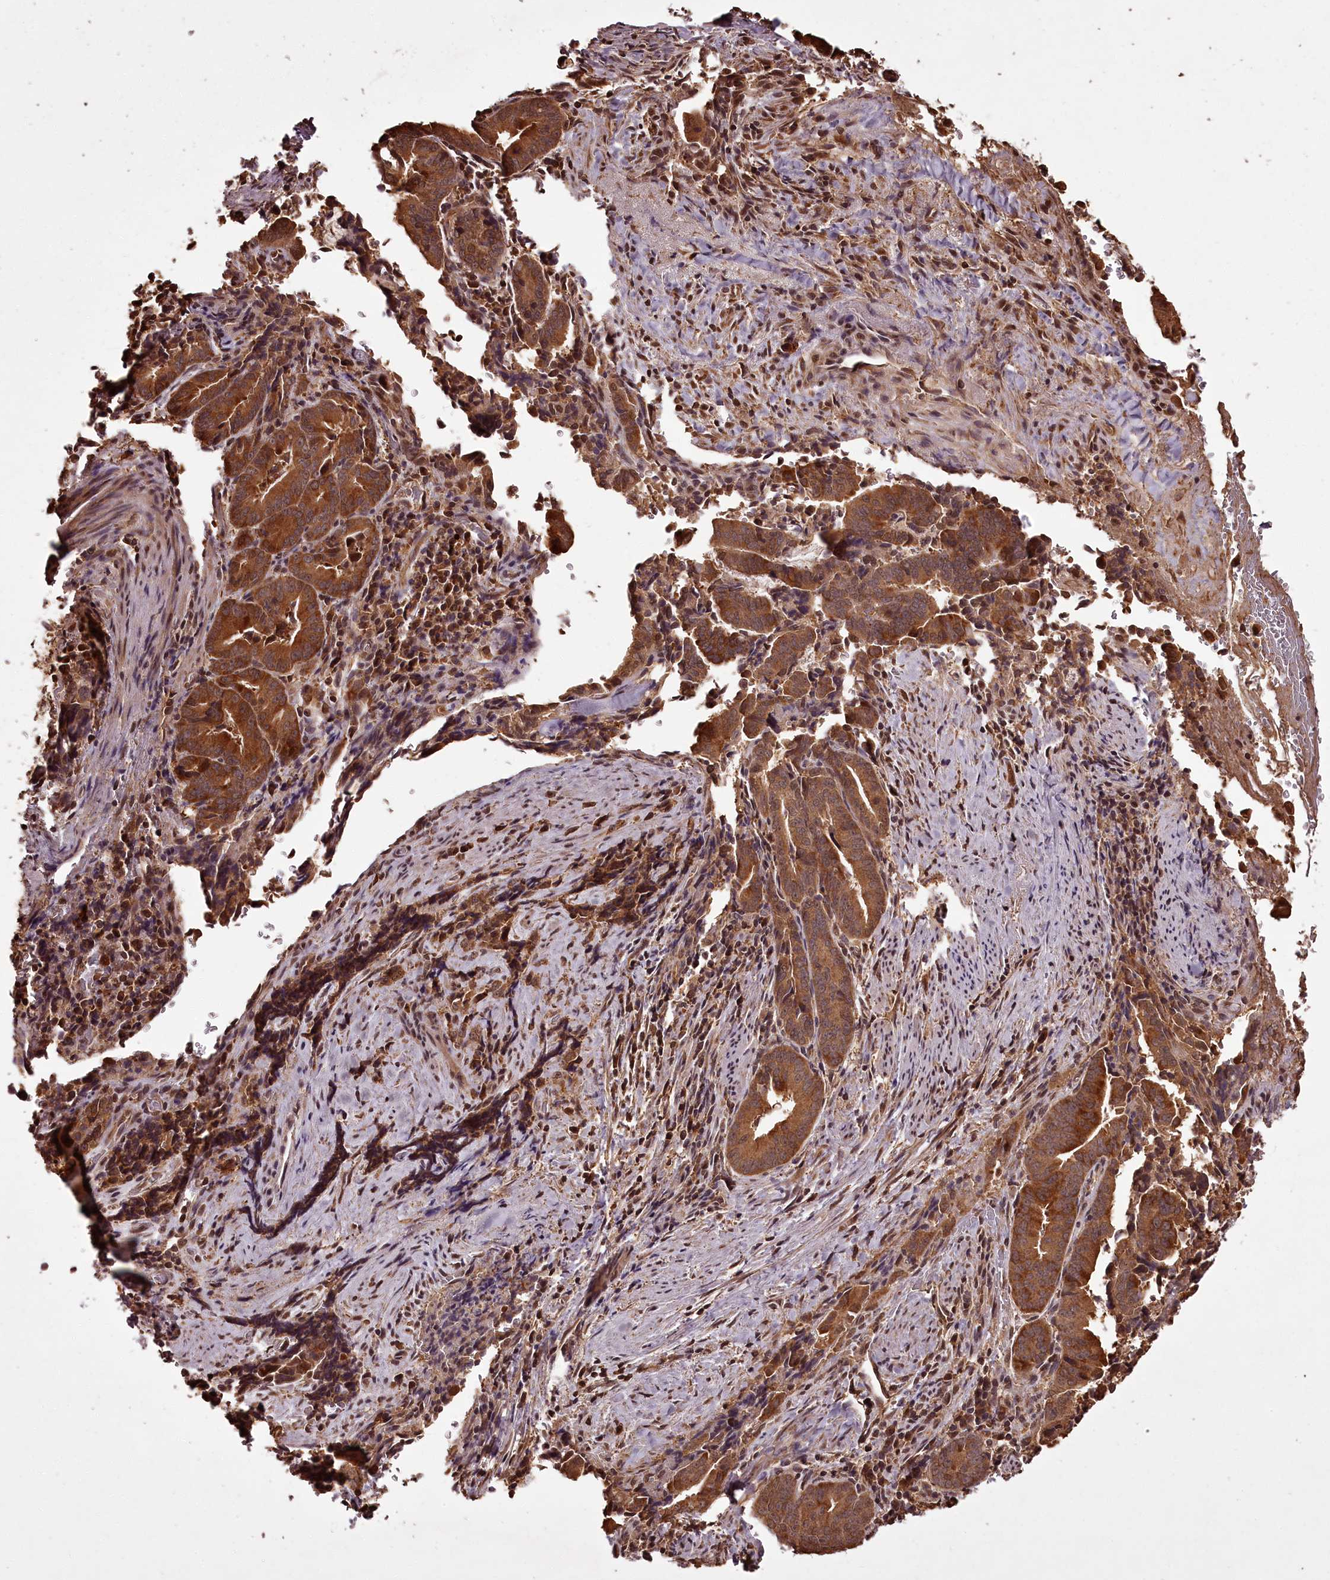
{"staining": {"intensity": "strong", "quantity": ">75%", "location": "cytoplasmic/membranous"}, "tissue": "pancreatic cancer", "cell_type": "Tumor cells", "image_type": "cancer", "snomed": [{"axis": "morphology", "description": "Adenocarcinoma, NOS"}, {"axis": "topography", "description": "Pancreas"}], "caption": "The photomicrograph shows immunohistochemical staining of pancreatic cancer. There is strong cytoplasmic/membranous expression is seen in about >75% of tumor cells.", "gene": "NPRL2", "patient": {"sex": "female", "age": 63}}